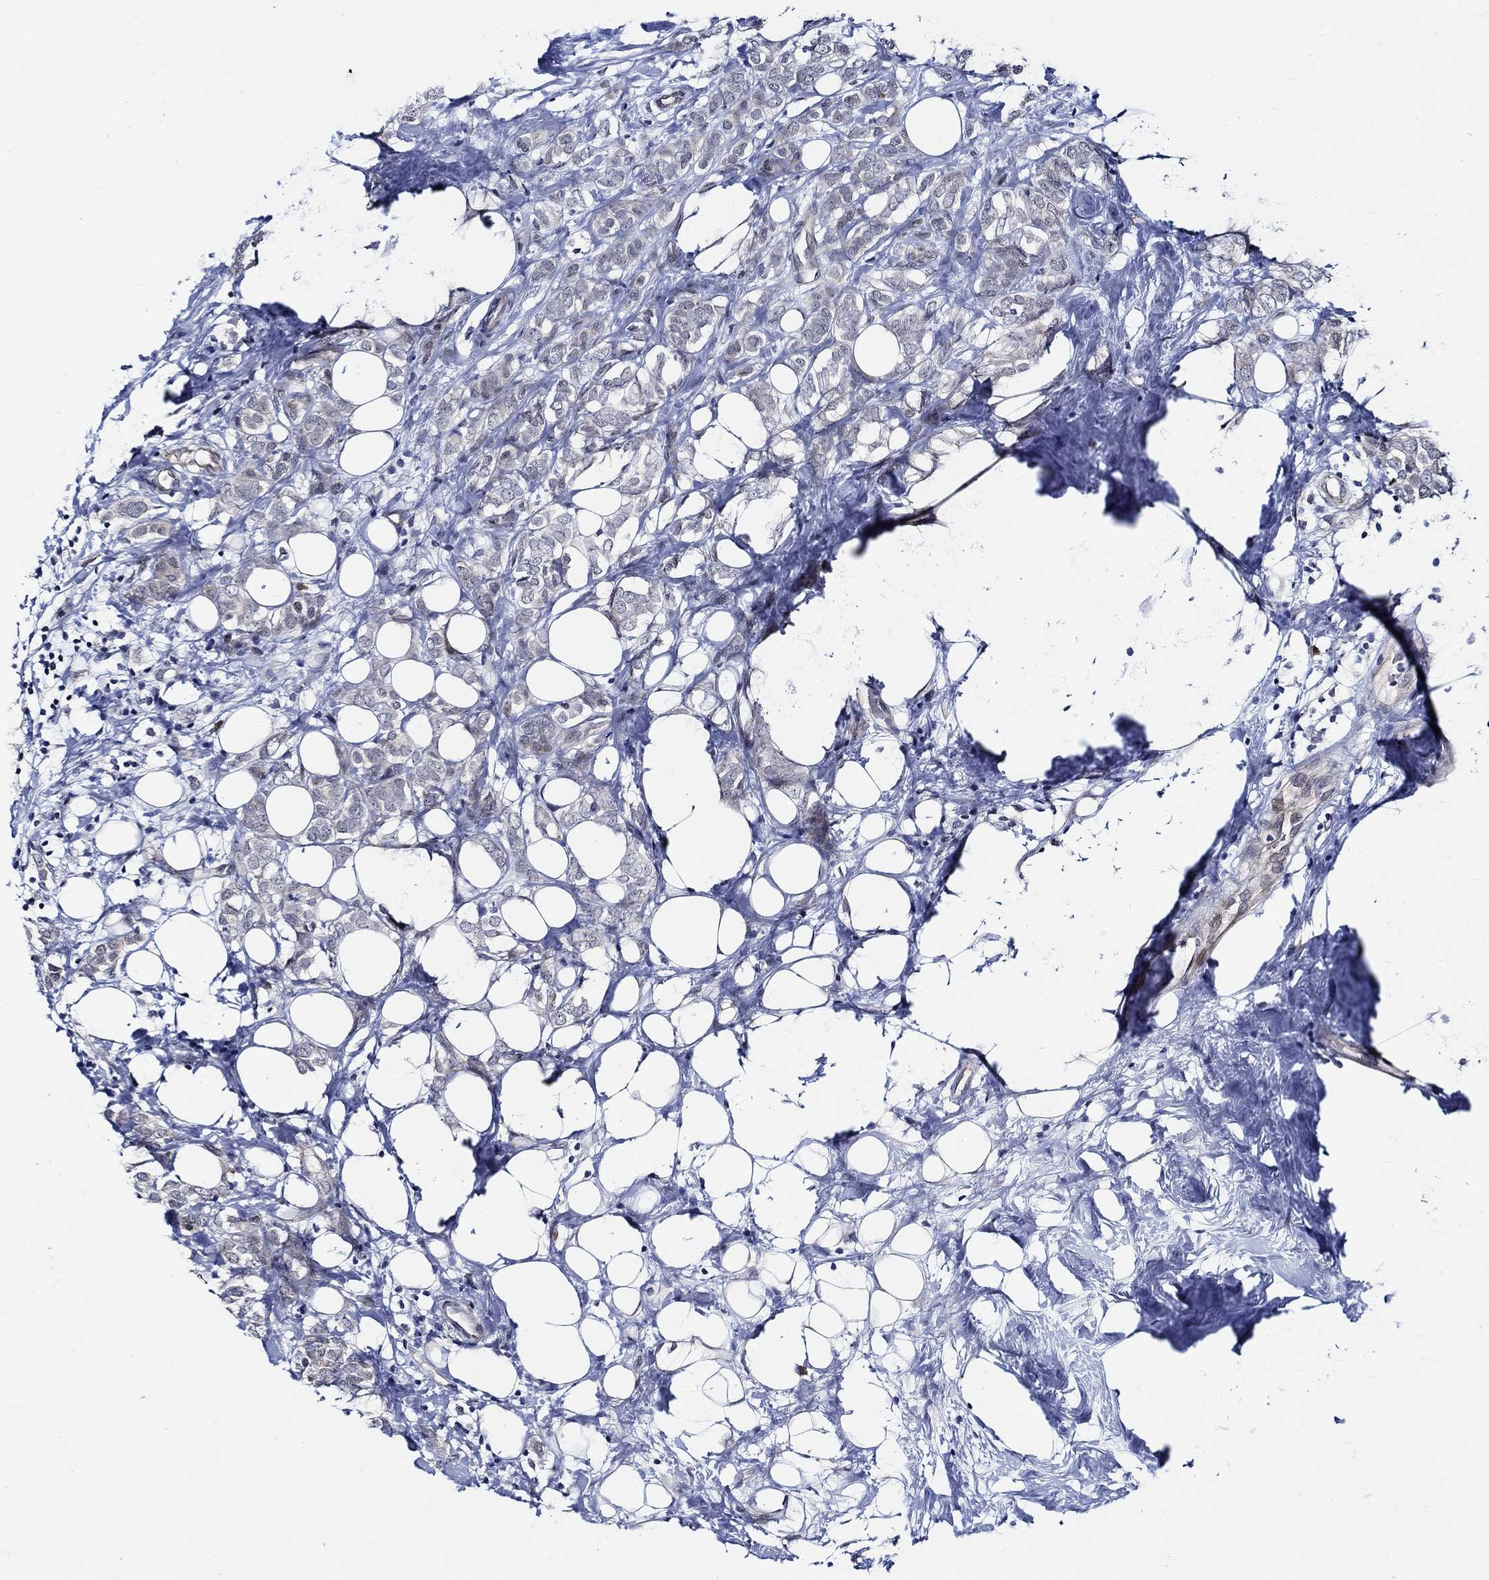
{"staining": {"intensity": "negative", "quantity": "none", "location": "none"}, "tissue": "breast cancer", "cell_type": "Tumor cells", "image_type": "cancer", "snomed": [{"axis": "morphology", "description": "Lobular carcinoma"}, {"axis": "topography", "description": "Breast"}], "caption": "Image shows no protein staining in tumor cells of lobular carcinoma (breast) tissue.", "gene": "C8orf48", "patient": {"sex": "female", "age": 49}}